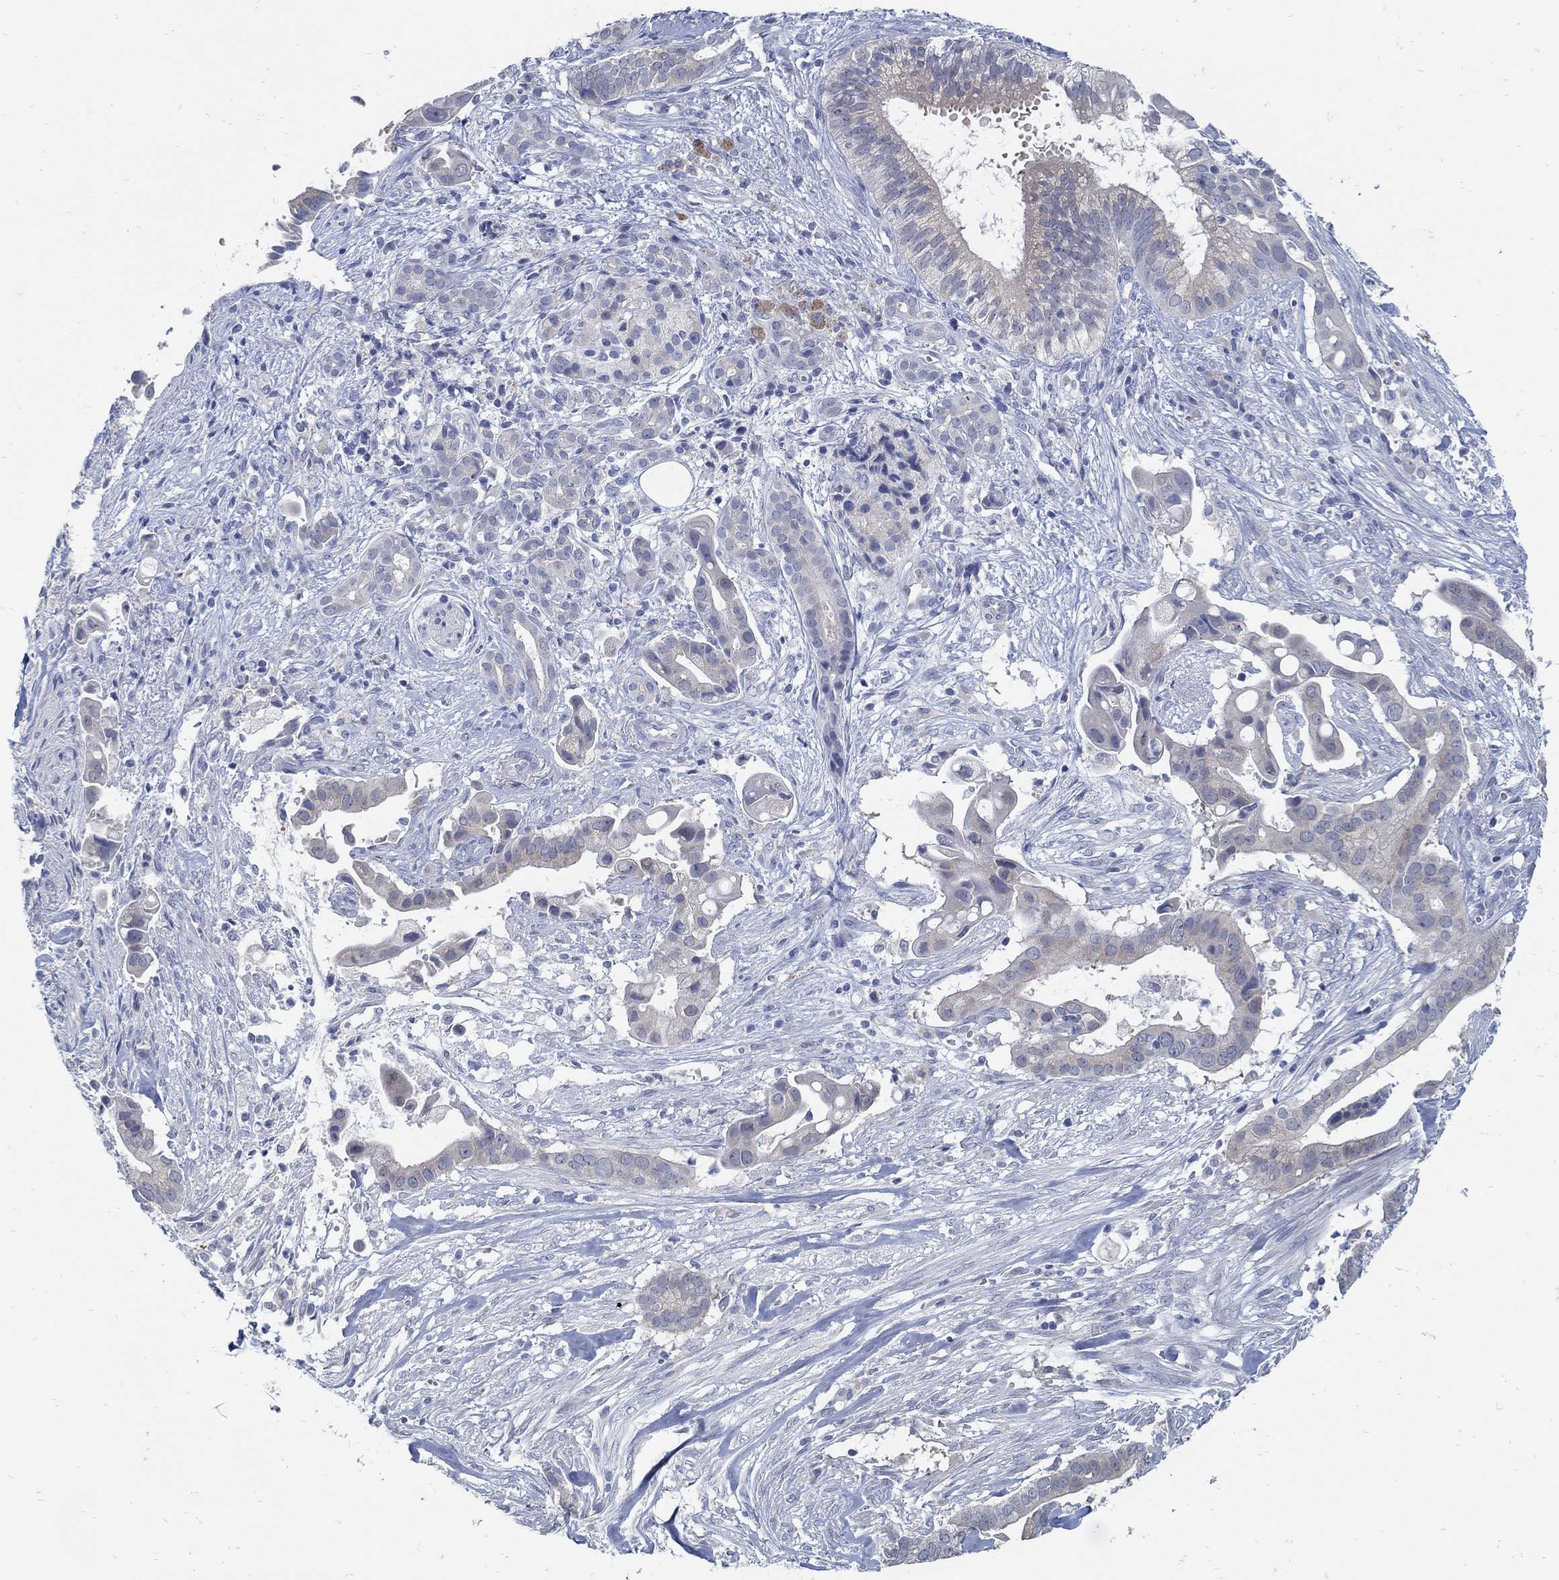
{"staining": {"intensity": "weak", "quantity": "25%-75%", "location": "cytoplasmic/membranous"}, "tissue": "pancreatic cancer", "cell_type": "Tumor cells", "image_type": "cancer", "snomed": [{"axis": "morphology", "description": "Adenocarcinoma, NOS"}, {"axis": "topography", "description": "Pancreas"}], "caption": "Pancreatic adenocarcinoma stained with immunohistochemistry exhibits weak cytoplasmic/membranous staining in approximately 25%-75% of tumor cells.", "gene": "ZFAND4", "patient": {"sex": "male", "age": 61}}